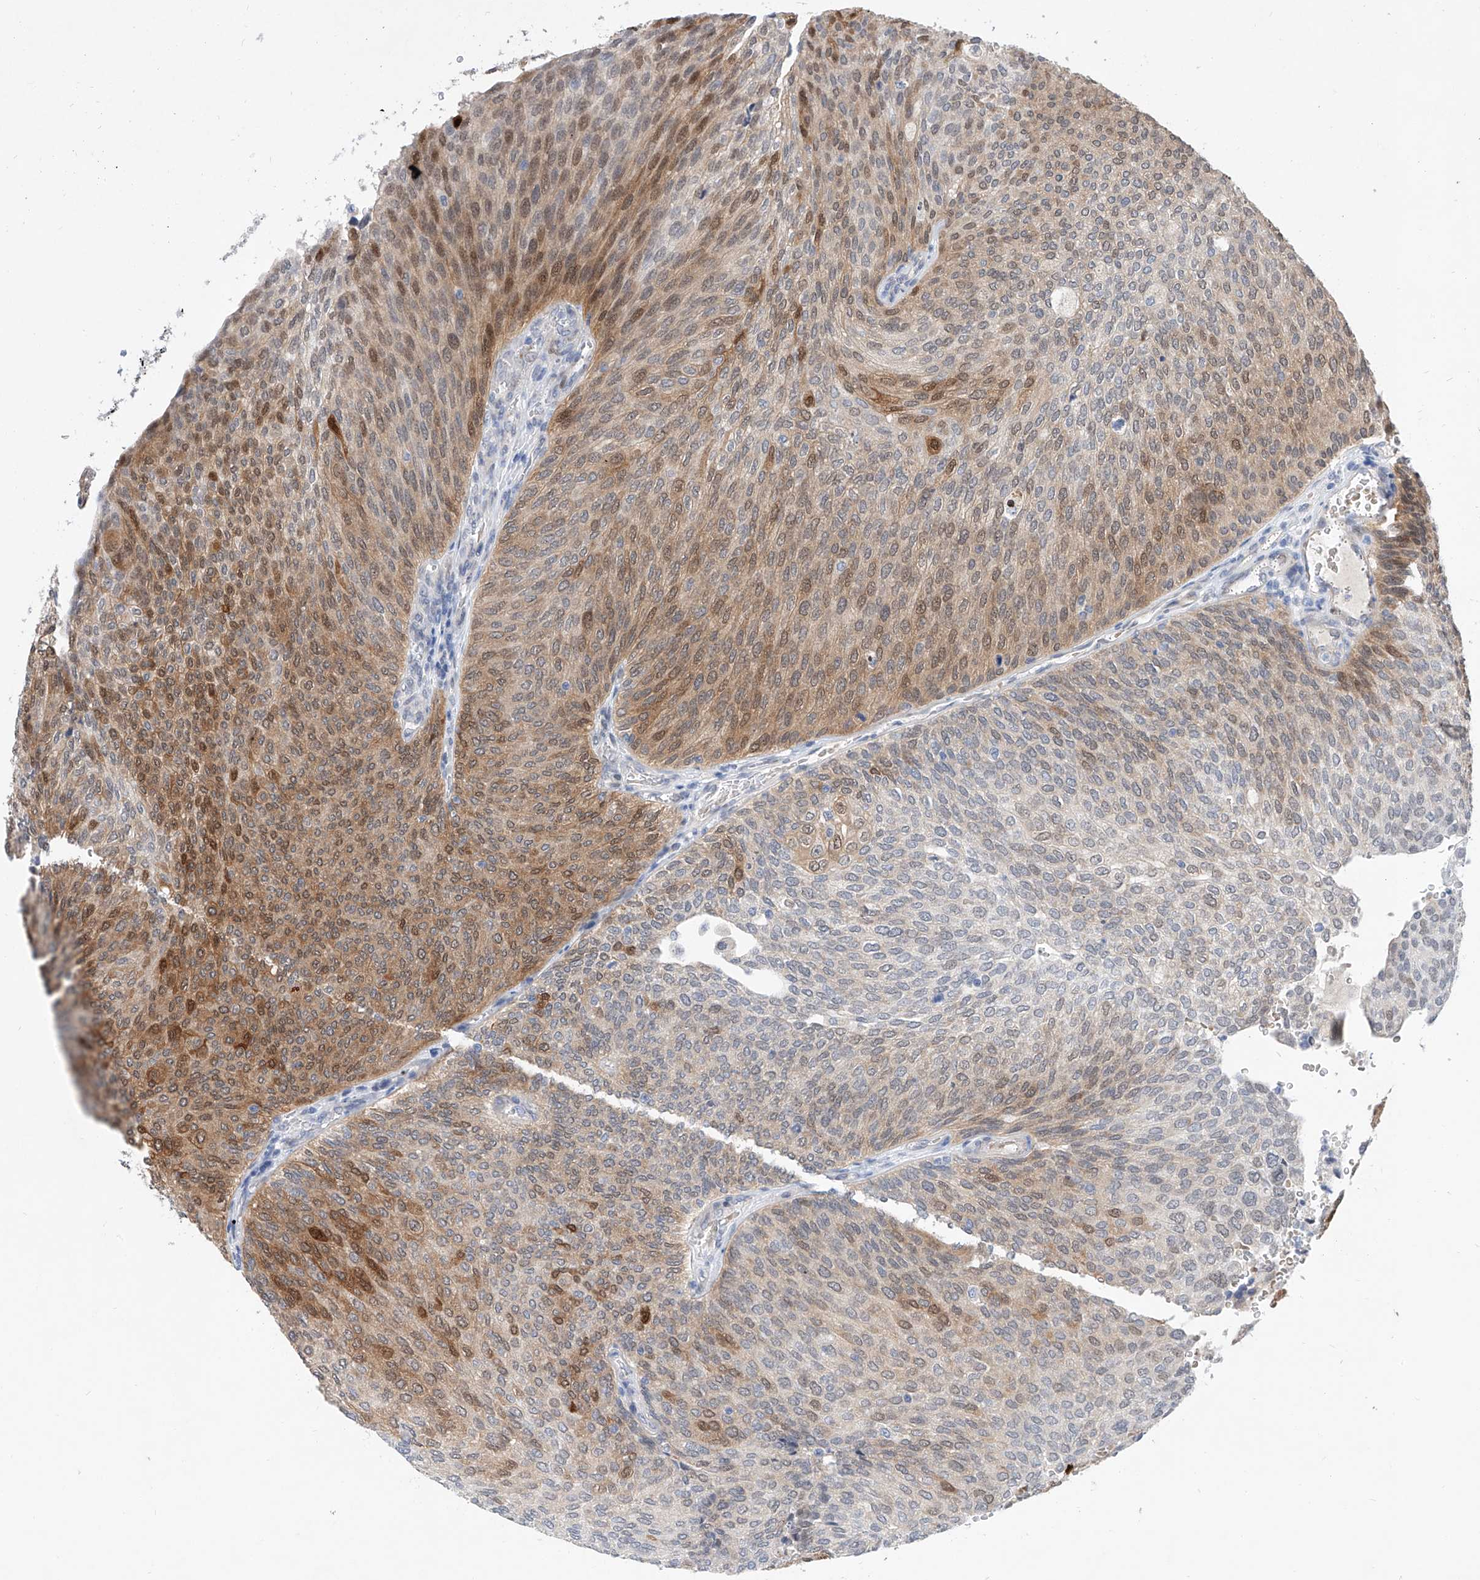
{"staining": {"intensity": "moderate", "quantity": "25%-75%", "location": "cytoplasmic/membranous,nuclear"}, "tissue": "urothelial cancer", "cell_type": "Tumor cells", "image_type": "cancer", "snomed": [{"axis": "morphology", "description": "Urothelial carcinoma, Low grade"}, {"axis": "topography", "description": "Urinary bladder"}], "caption": "Urothelial carcinoma (low-grade) tissue exhibits moderate cytoplasmic/membranous and nuclear positivity in about 25%-75% of tumor cells The protein of interest is stained brown, and the nuclei are stained in blue (DAB IHC with brightfield microscopy, high magnification).", "gene": "BPTF", "patient": {"sex": "female", "age": 79}}